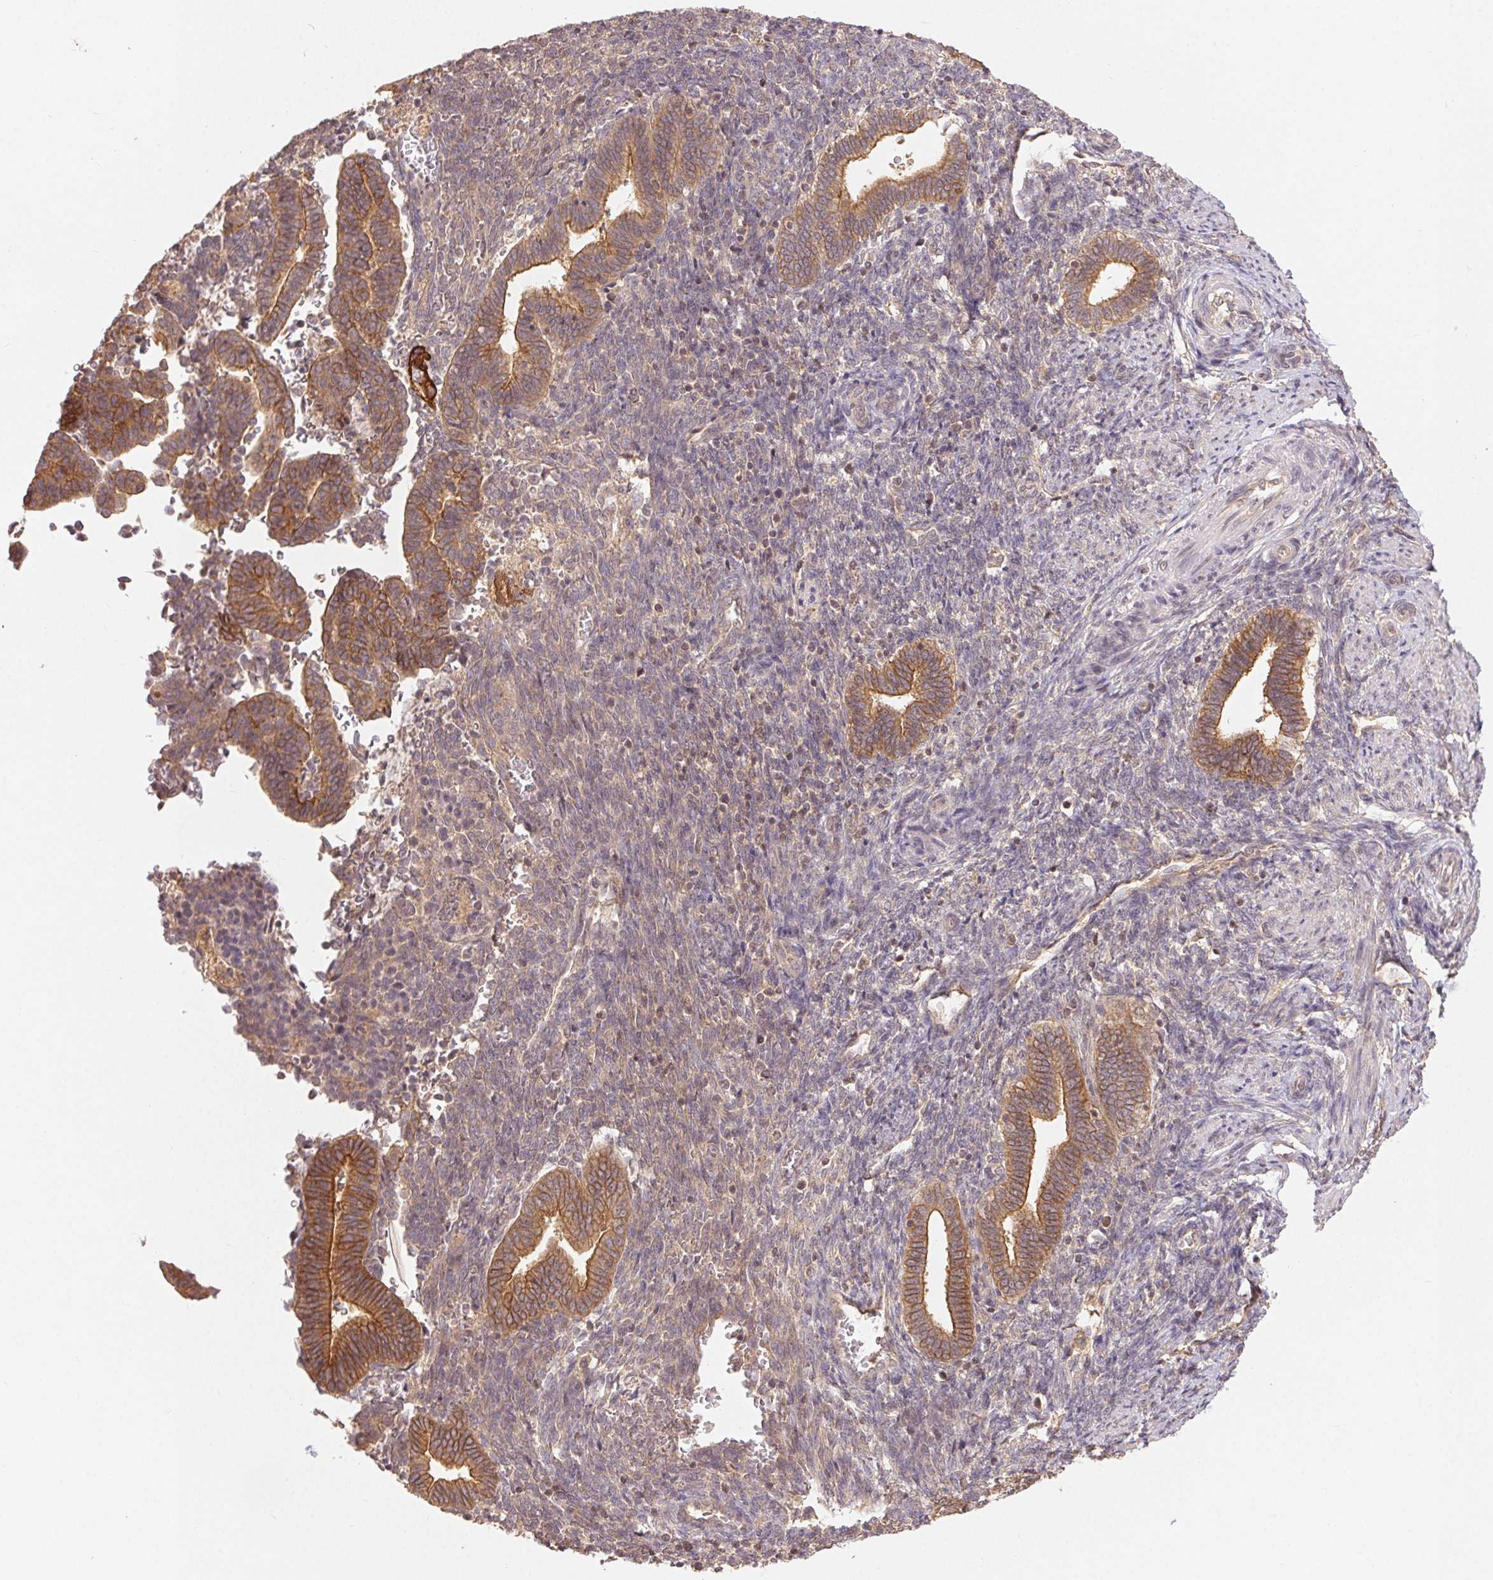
{"staining": {"intensity": "weak", "quantity": "<25%", "location": "cytoplasmic/membranous"}, "tissue": "endometrium", "cell_type": "Cells in endometrial stroma", "image_type": "normal", "snomed": [{"axis": "morphology", "description": "Normal tissue, NOS"}, {"axis": "topography", "description": "Endometrium"}], "caption": "Normal endometrium was stained to show a protein in brown. There is no significant staining in cells in endometrial stroma. (DAB IHC, high magnification).", "gene": "MAPKAPK2", "patient": {"sex": "female", "age": 34}}